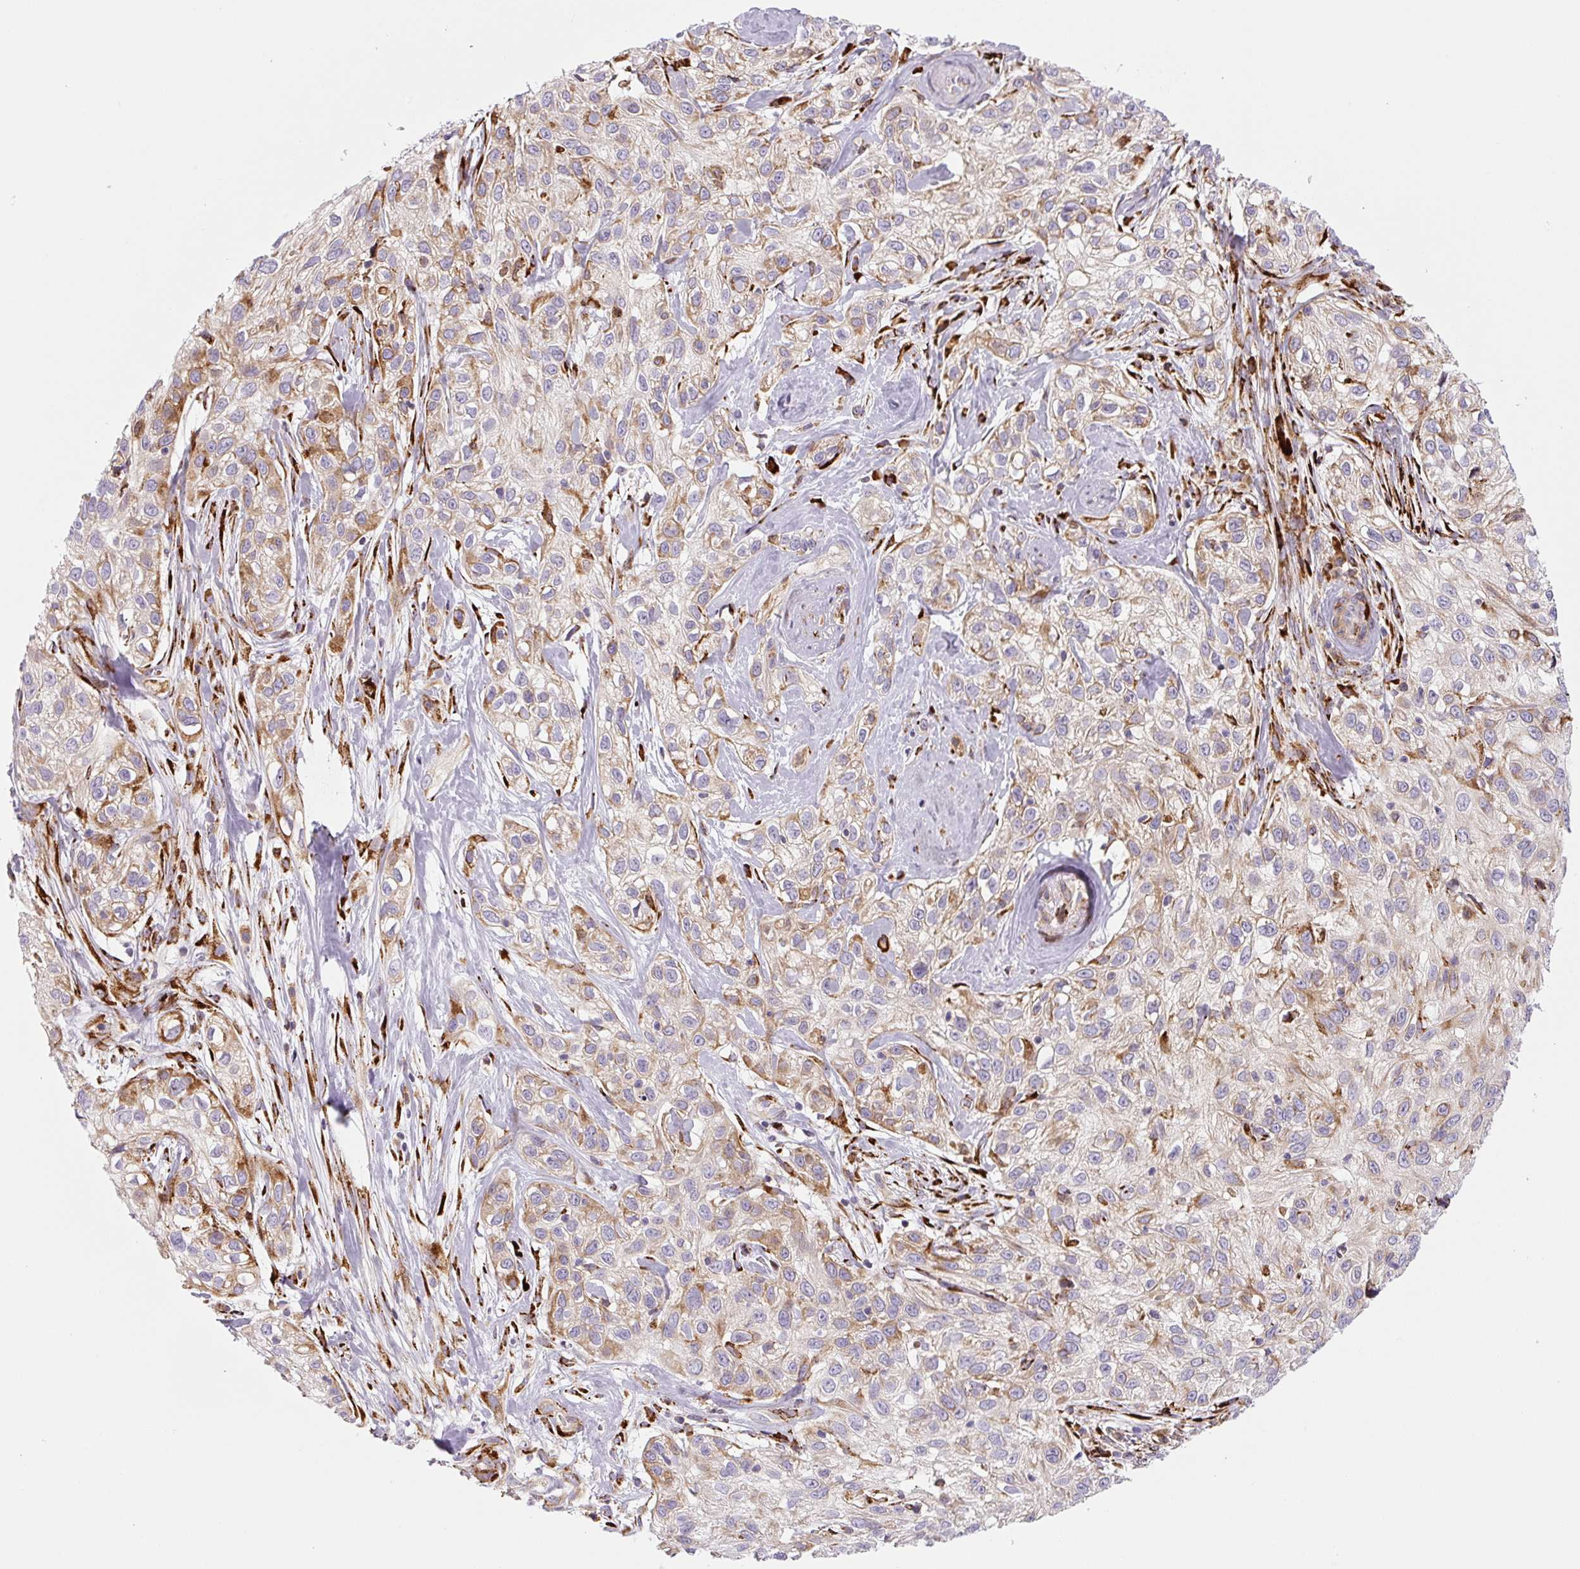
{"staining": {"intensity": "moderate", "quantity": "<25%", "location": "cytoplasmic/membranous"}, "tissue": "skin cancer", "cell_type": "Tumor cells", "image_type": "cancer", "snomed": [{"axis": "morphology", "description": "Squamous cell carcinoma, NOS"}, {"axis": "topography", "description": "Skin"}], "caption": "A brown stain labels moderate cytoplasmic/membranous expression of a protein in human skin cancer tumor cells.", "gene": "DISP3", "patient": {"sex": "male", "age": 82}}